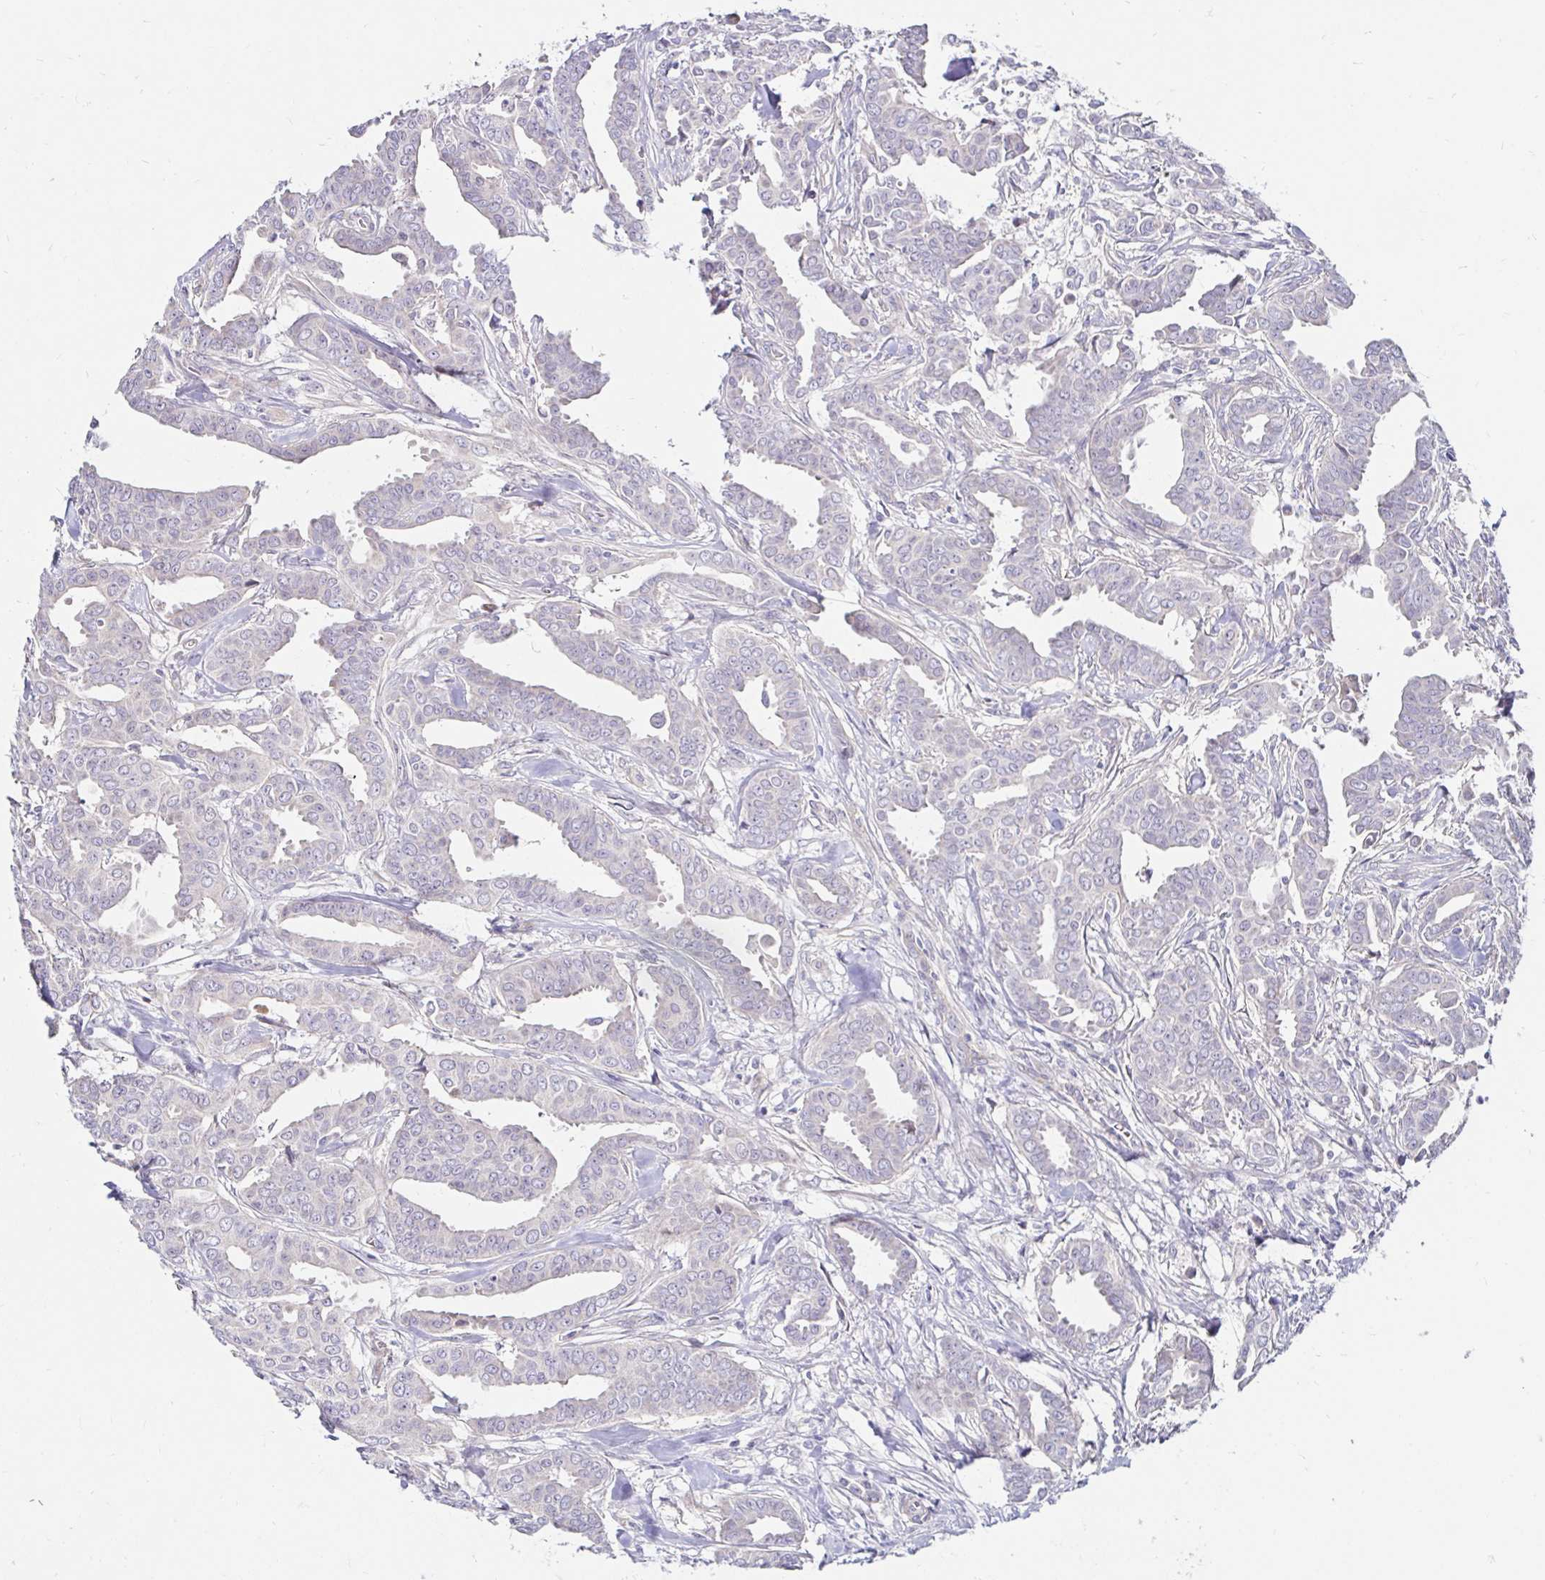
{"staining": {"intensity": "negative", "quantity": "none", "location": "none"}, "tissue": "breast cancer", "cell_type": "Tumor cells", "image_type": "cancer", "snomed": [{"axis": "morphology", "description": "Duct carcinoma"}, {"axis": "topography", "description": "Breast"}], "caption": "High power microscopy histopathology image of an IHC image of breast cancer (invasive ductal carcinoma), revealing no significant positivity in tumor cells.", "gene": "GUCY1A1", "patient": {"sex": "female", "age": 45}}